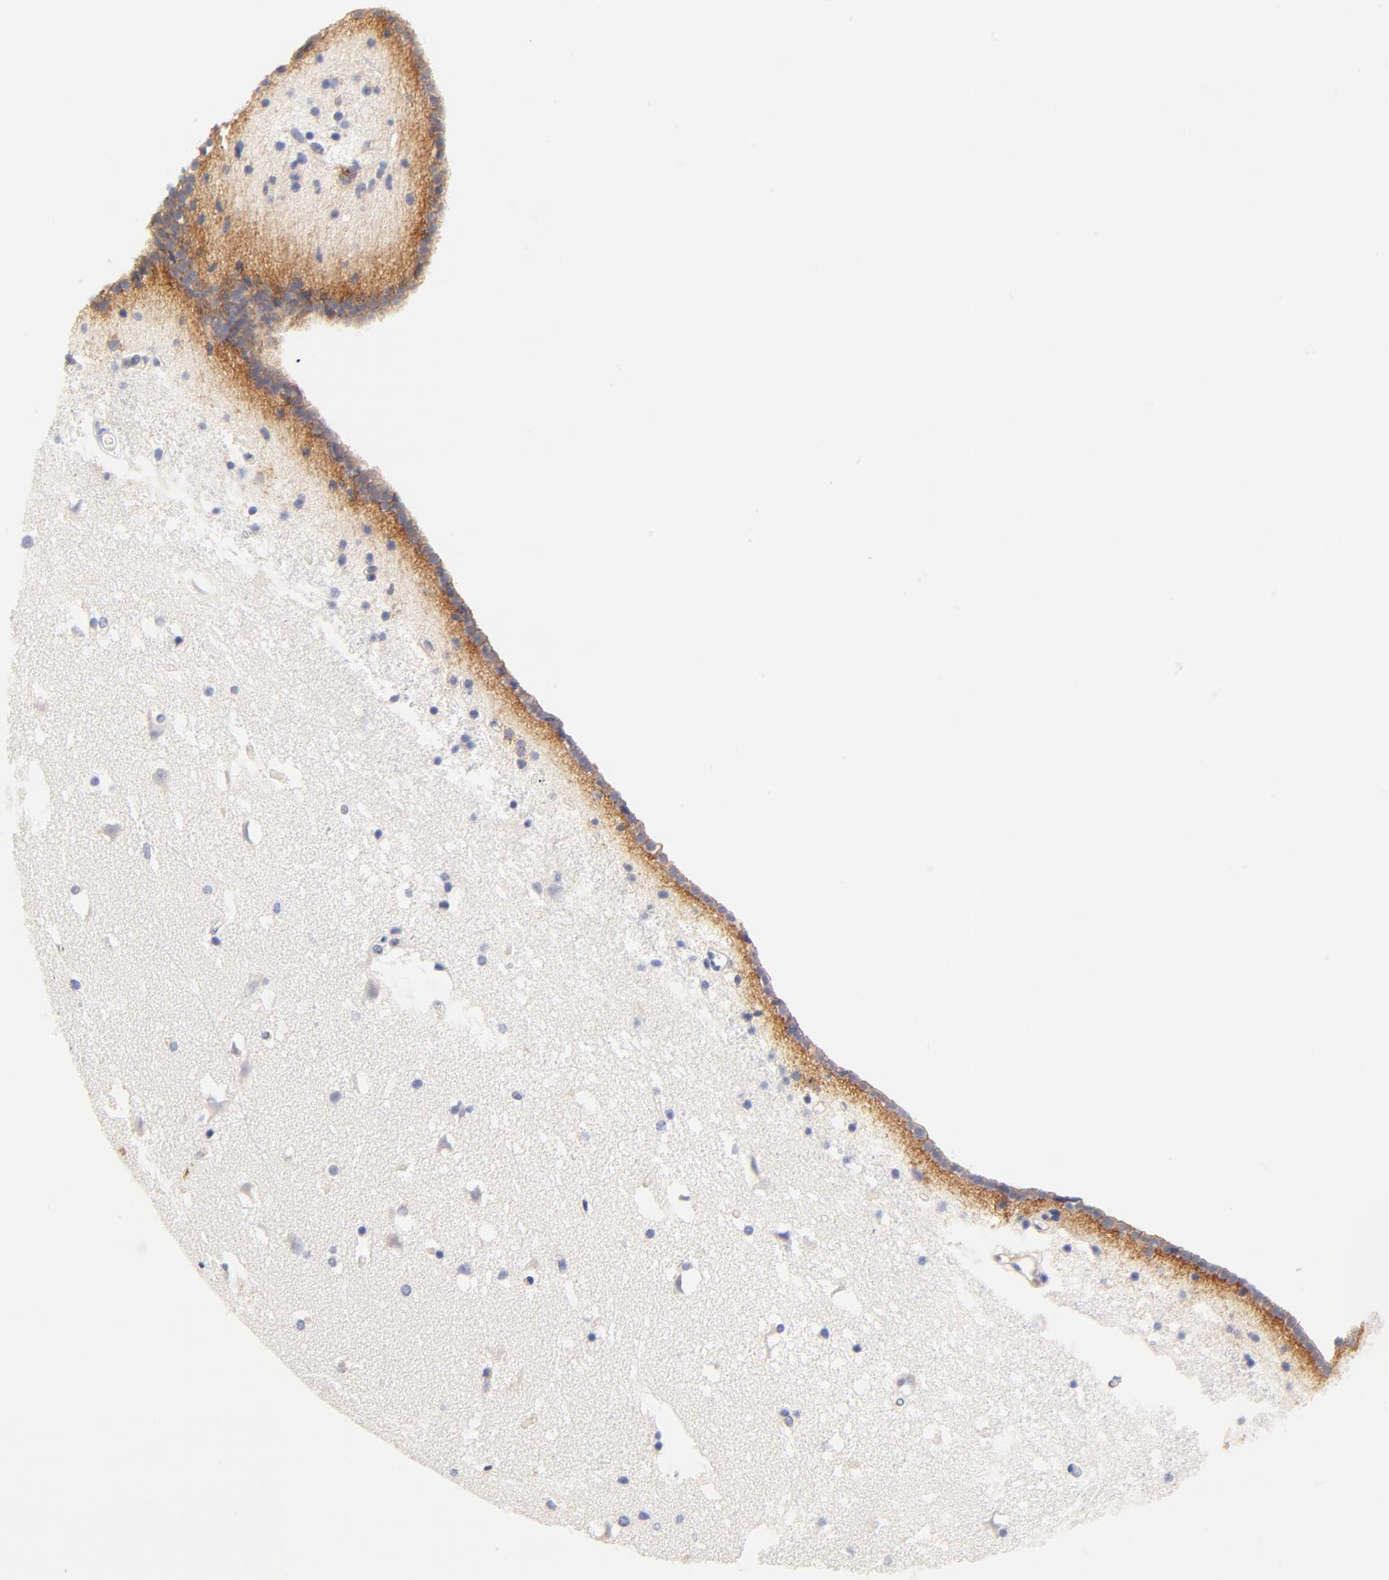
{"staining": {"intensity": "negative", "quantity": "none", "location": "none"}, "tissue": "caudate", "cell_type": "Glial cells", "image_type": "normal", "snomed": [{"axis": "morphology", "description": "Normal tissue, NOS"}, {"axis": "topography", "description": "Lateral ventricle wall"}], "caption": "Glial cells show no significant protein expression in unremarkable caudate. (DAB (3,3'-diaminobenzidine) immunohistochemistry visualized using brightfield microscopy, high magnification).", "gene": "PTK7", "patient": {"sex": "male", "age": 45}}